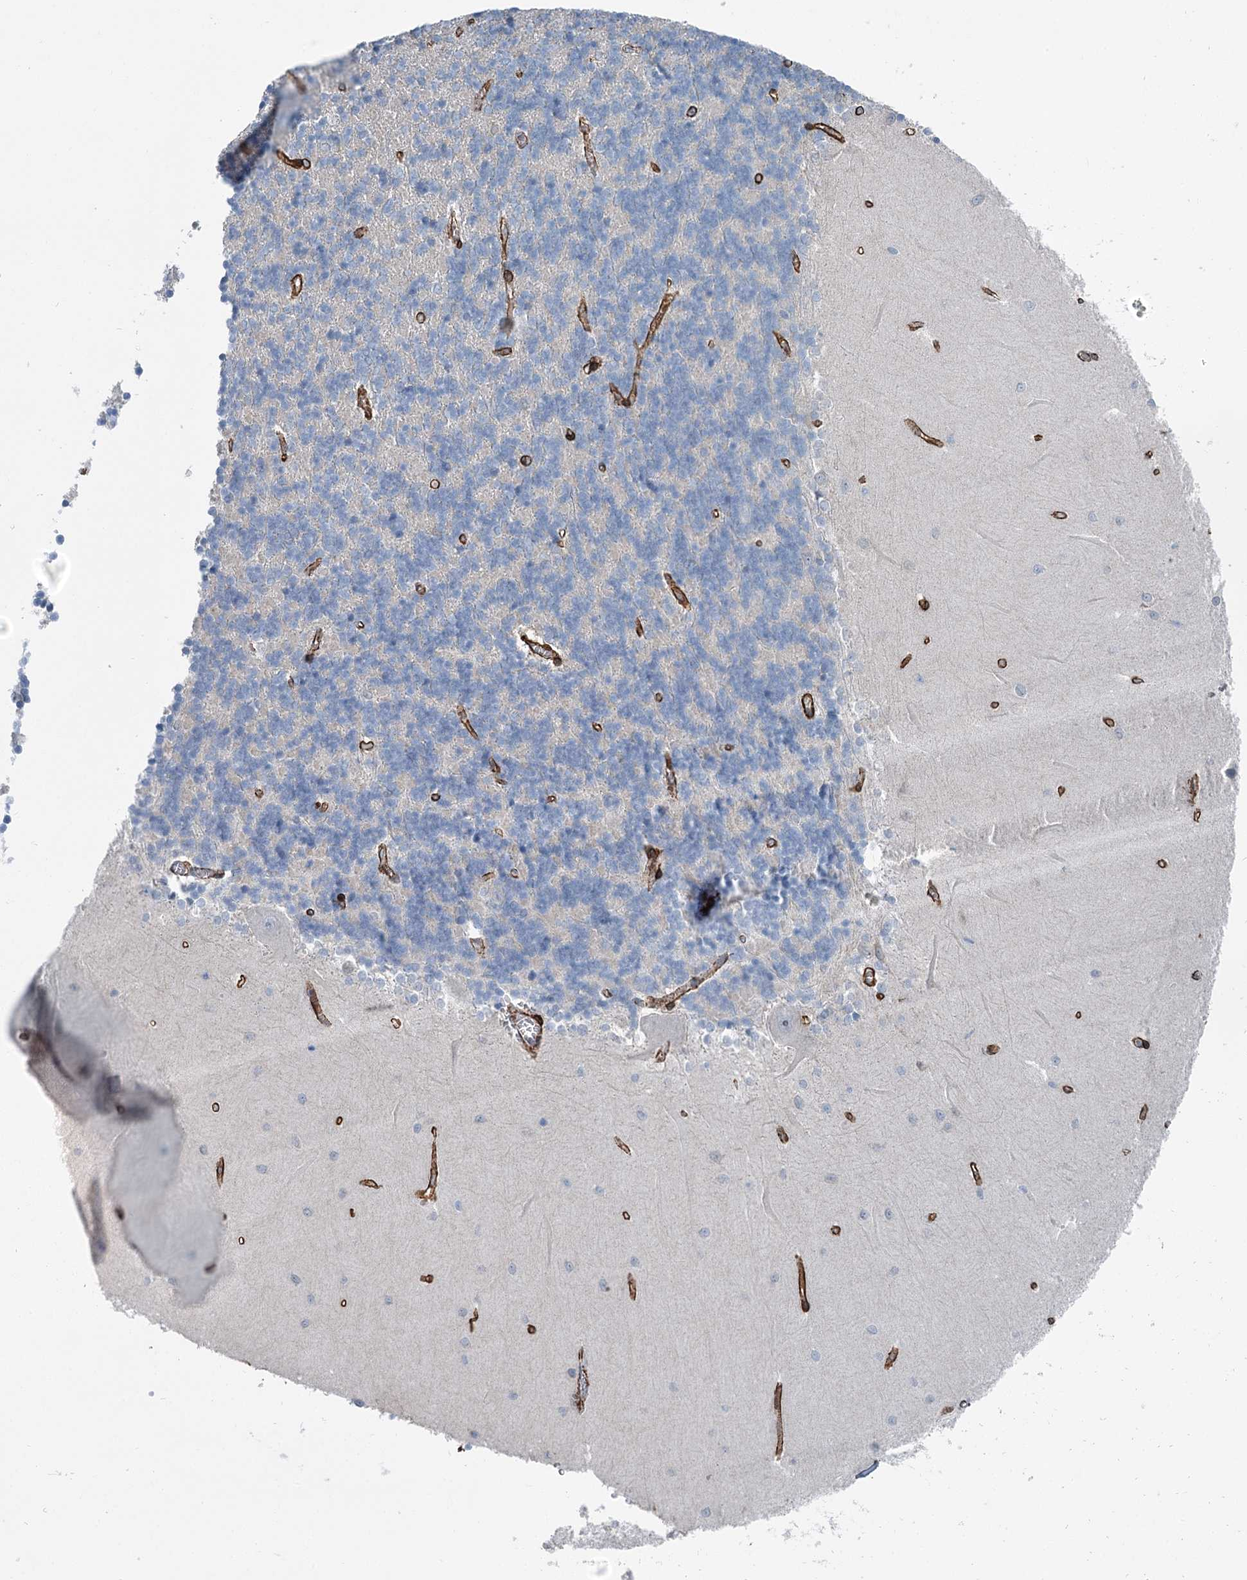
{"staining": {"intensity": "negative", "quantity": "none", "location": "none"}, "tissue": "cerebellum", "cell_type": "Cells in granular layer", "image_type": "normal", "snomed": [{"axis": "morphology", "description": "Normal tissue, NOS"}, {"axis": "topography", "description": "Cerebellum"}], "caption": "Immunohistochemistry (IHC) of normal human cerebellum exhibits no positivity in cells in granular layer. Brightfield microscopy of IHC stained with DAB (3,3'-diaminobenzidine) (brown) and hematoxylin (blue), captured at high magnification.", "gene": "IQSEC1", "patient": {"sex": "male", "age": 37}}